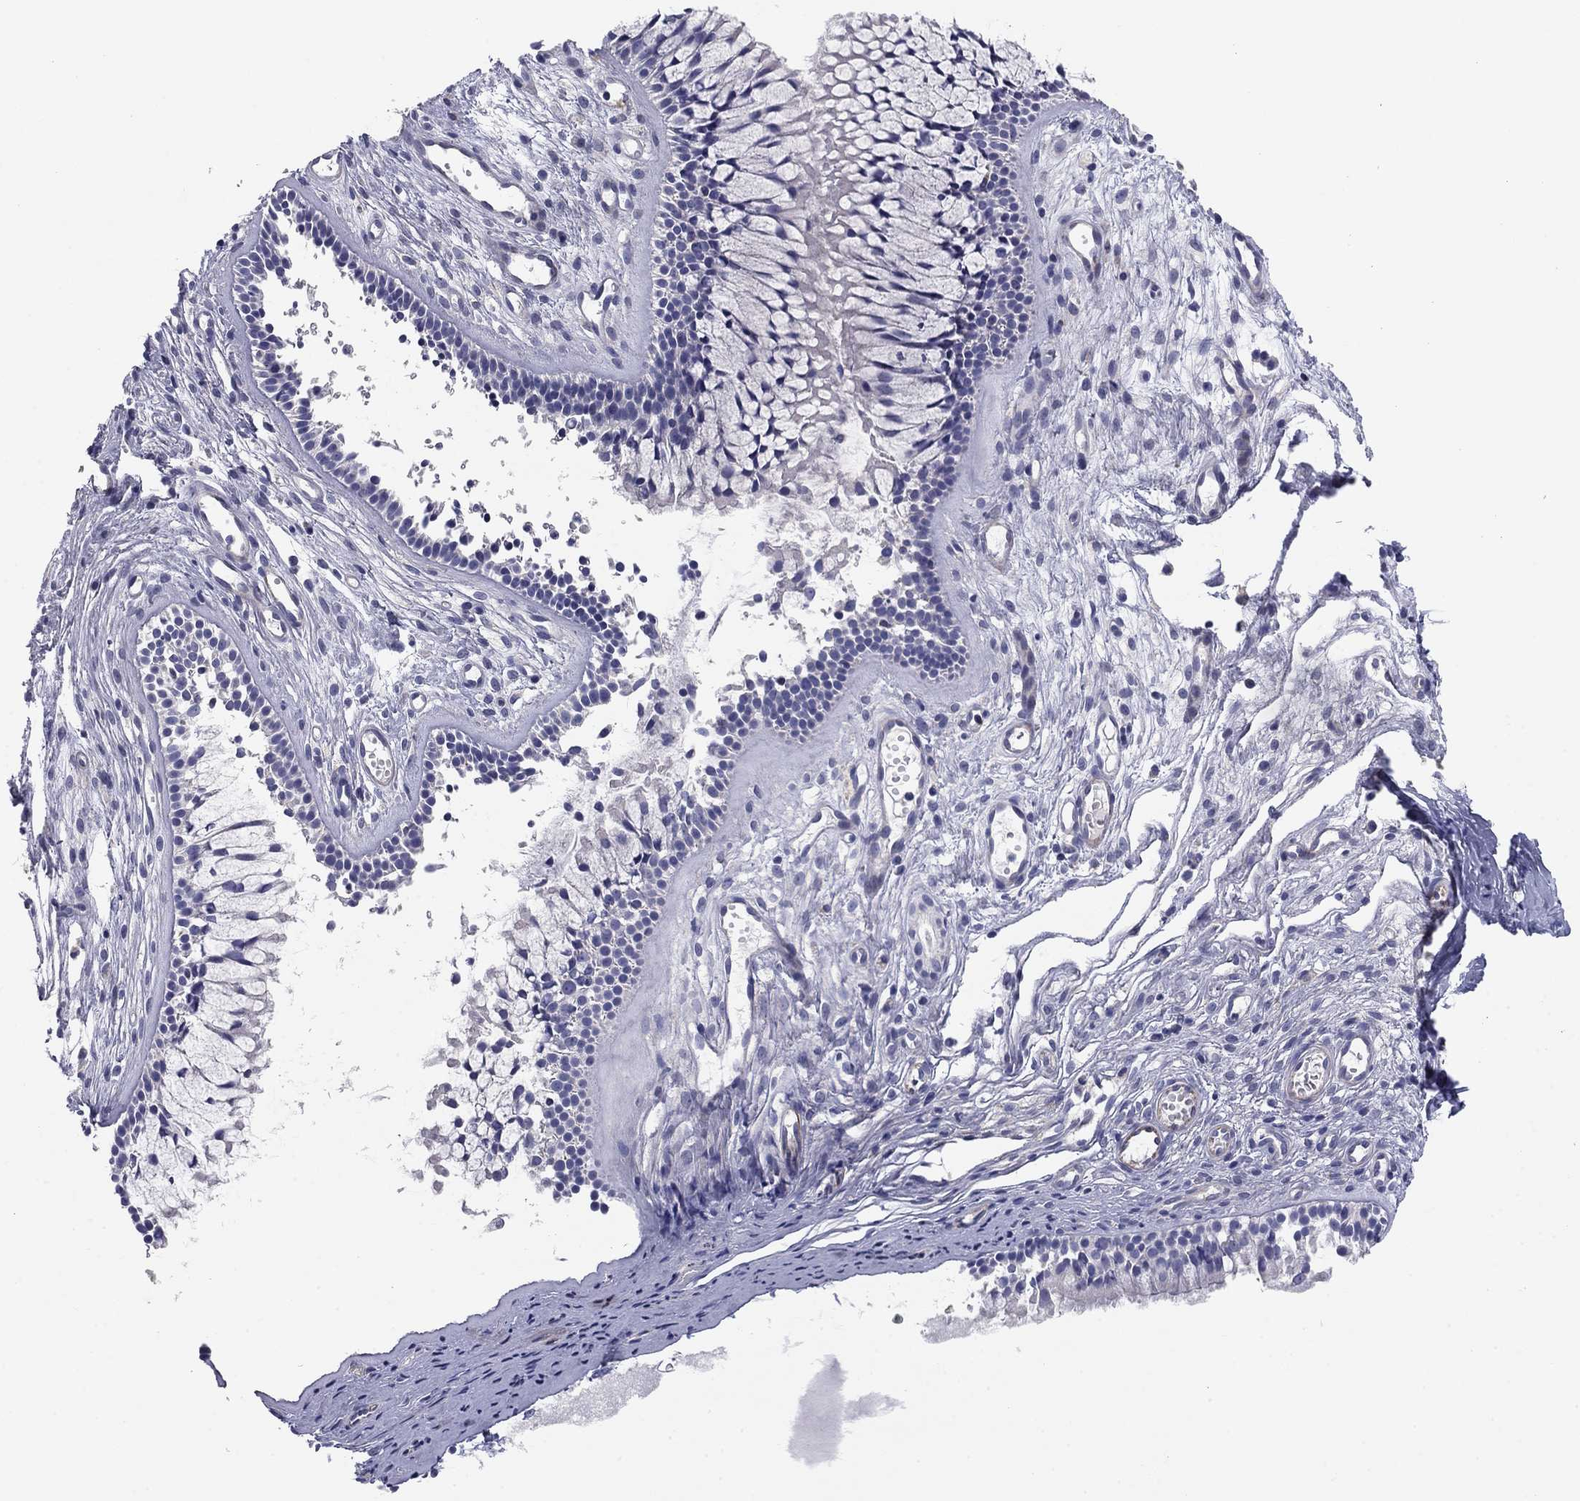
{"staining": {"intensity": "negative", "quantity": "none", "location": "none"}, "tissue": "nasopharynx", "cell_type": "Respiratory epithelial cells", "image_type": "normal", "snomed": [{"axis": "morphology", "description": "Normal tissue, NOS"}, {"axis": "topography", "description": "Nasopharynx"}], "caption": "IHC of unremarkable human nasopharynx exhibits no expression in respiratory epithelial cells. Brightfield microscopy of immunohistochemistry stained with DAB (3,3'-diaminobenzidine) (brown) and hematoxylin (blue), captured at high magnification.", "gene": "SEPTIN3", "patient": {"sex": "male", "age": 51}}